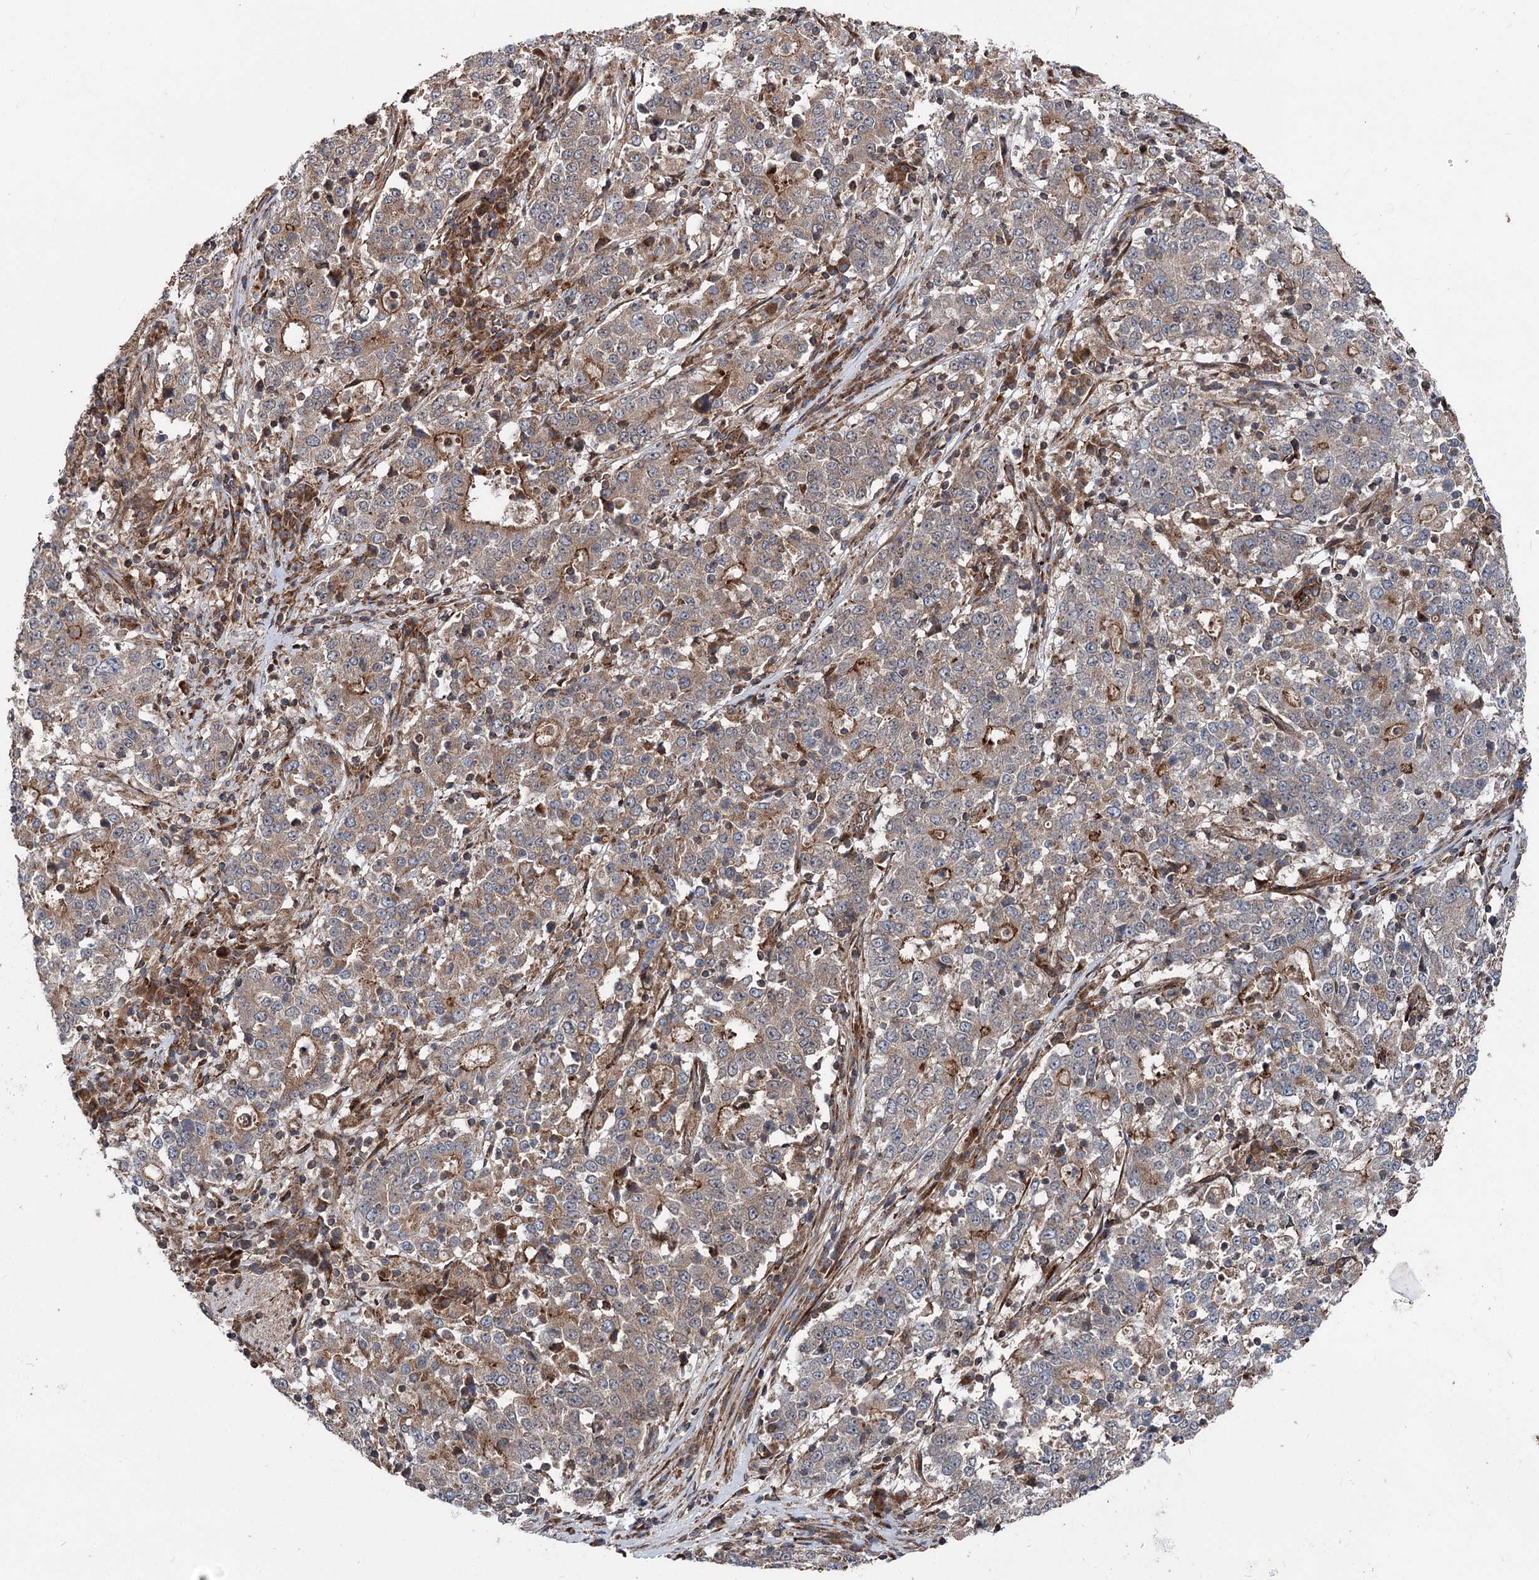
{"staining": {"intensity": "moderate", "quantity": ">75%", "location": "cytoplasmic/membranous"}, "tissue": "stomach cancer", "cell_type": "Tumor cells", "image_type": "cancer", "snomed": [{"axis": "morphology", "description": "Adenocarcinoma, NOS"}, {"axis": "topography", "description": "Stomach"}], "caption": "Brown immunohistochemical staining in human adenocarcinoma (stomach) reveals moderate cytoplasmic/membranous positivity in approximately >75% of tumor cells.", "gene": "ITFG2", "patient": {"sex": "male", "age": 59}}